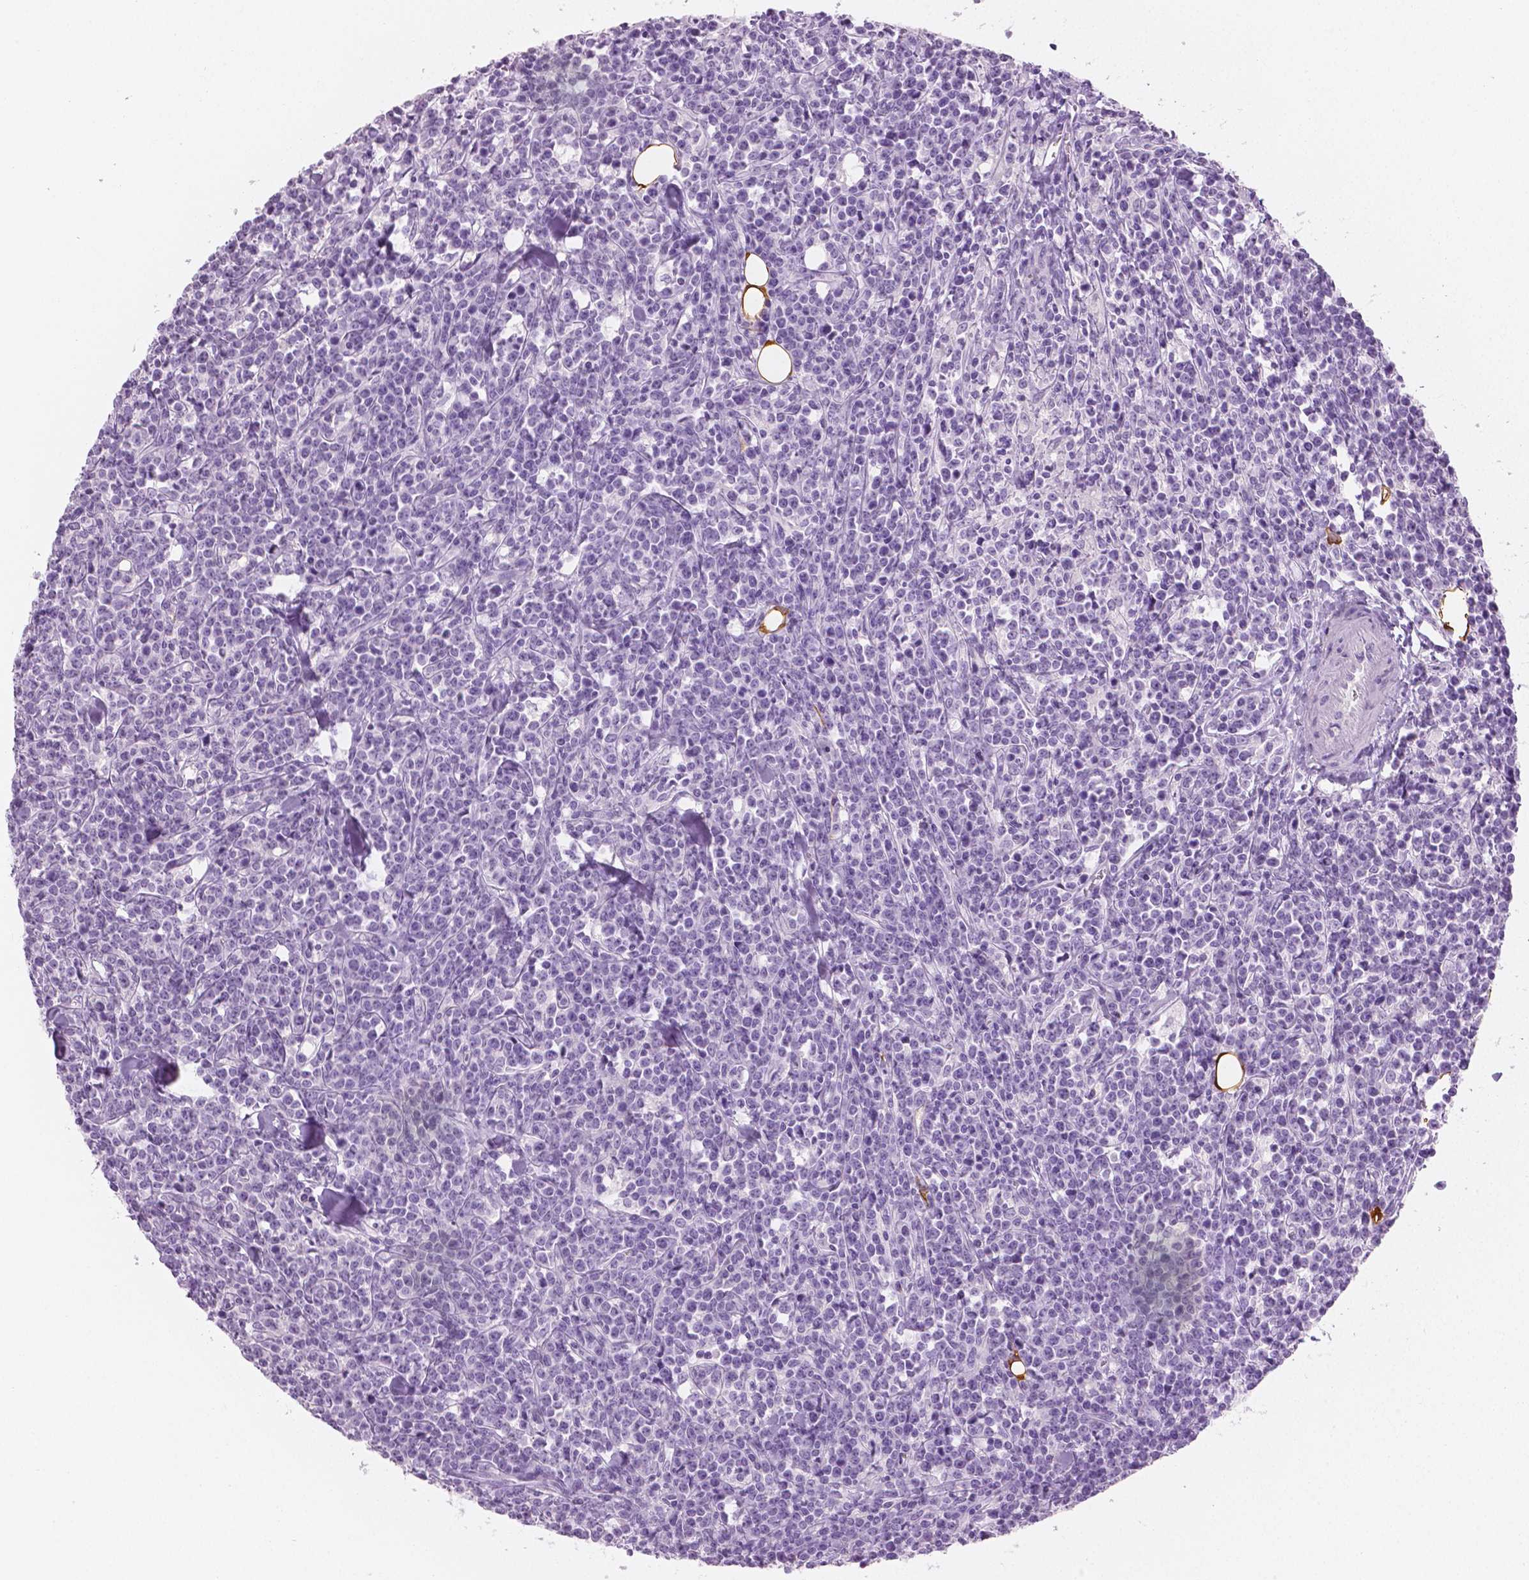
{"staining": {"intensity": "negative", "quantity": "none", "location": "none"}, "tissue": "lymphoma", "cell_type": "Tumor cells", "image_type": "cancer", "snomed": [{"axis": "morphology", "description": "Malignant lymphoma, non-Hodgkin's type, High grade"}, {"axis": "topography", "description": "Small intestine"}], "caption": "The histopathology image exhibits no staining of tumor cells in high-grade malignant lymphoma, non-Hodgkin's type.", "gene": "PLIN4", "patient": {"sex": "female", "age": 56}}